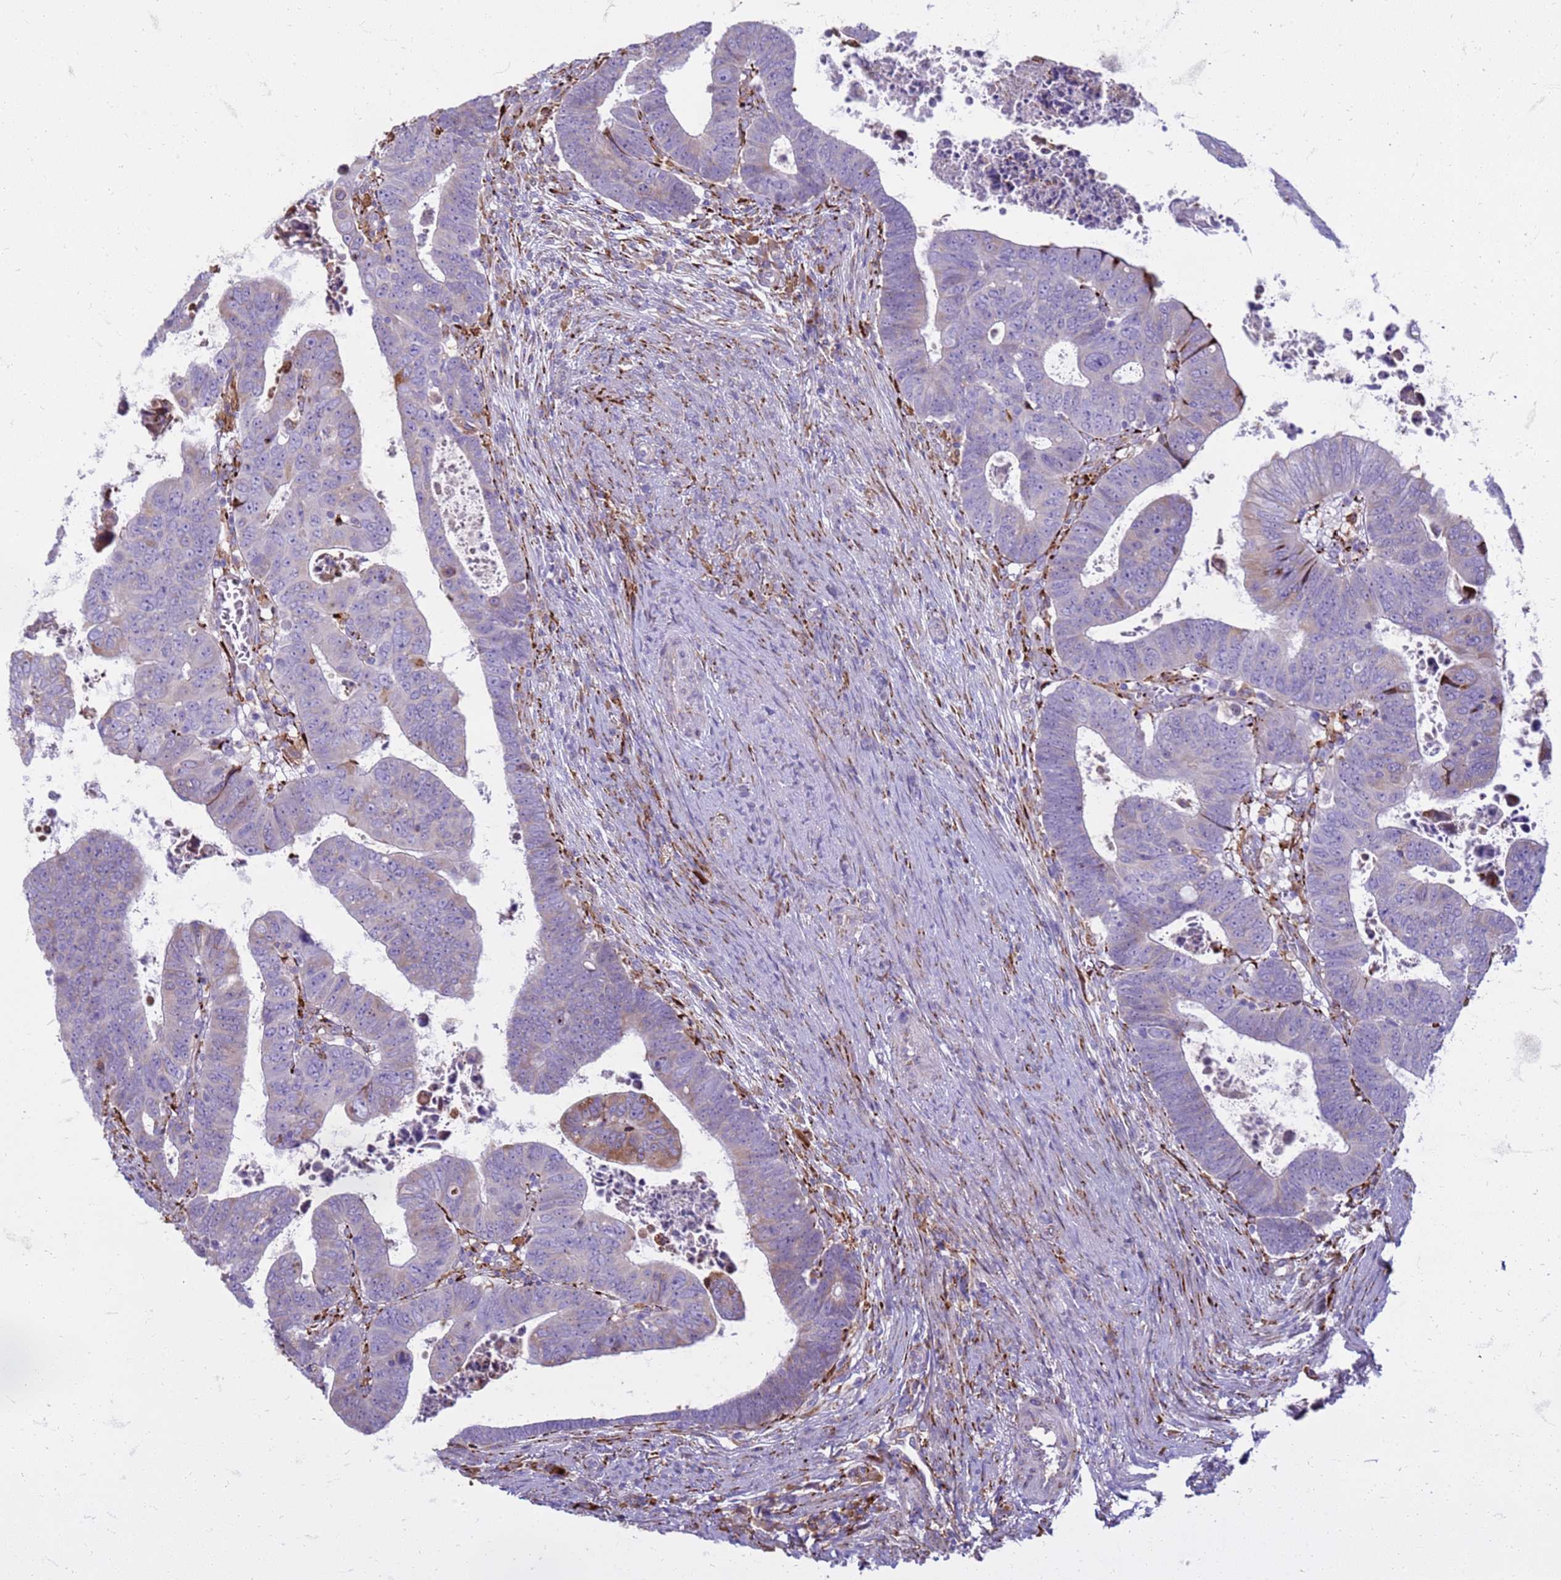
{"staining": {"intensity": "weak", "quantity": "<25%", "location": "cytoplasmic/membranous"}, "tissue": "colorectal cancer", "cell_type": "Tumor cells", "image_type": "cancer", "snomed": [{"axis": "morphology", "description": "Normal tissue, NOS"}, {"axis": "morphology", "description": "Adenocarcinoma, NOS"}, {"axis": "topography", "description": "Rectum"}], "caption": "This is an immunohistochemistry (IHC) histopathology image of colorectal adenocarcinoma. There is no positivity in tumor cells.", "gene": "PDK3", "patient": {"sex": "female", "age": 65}}